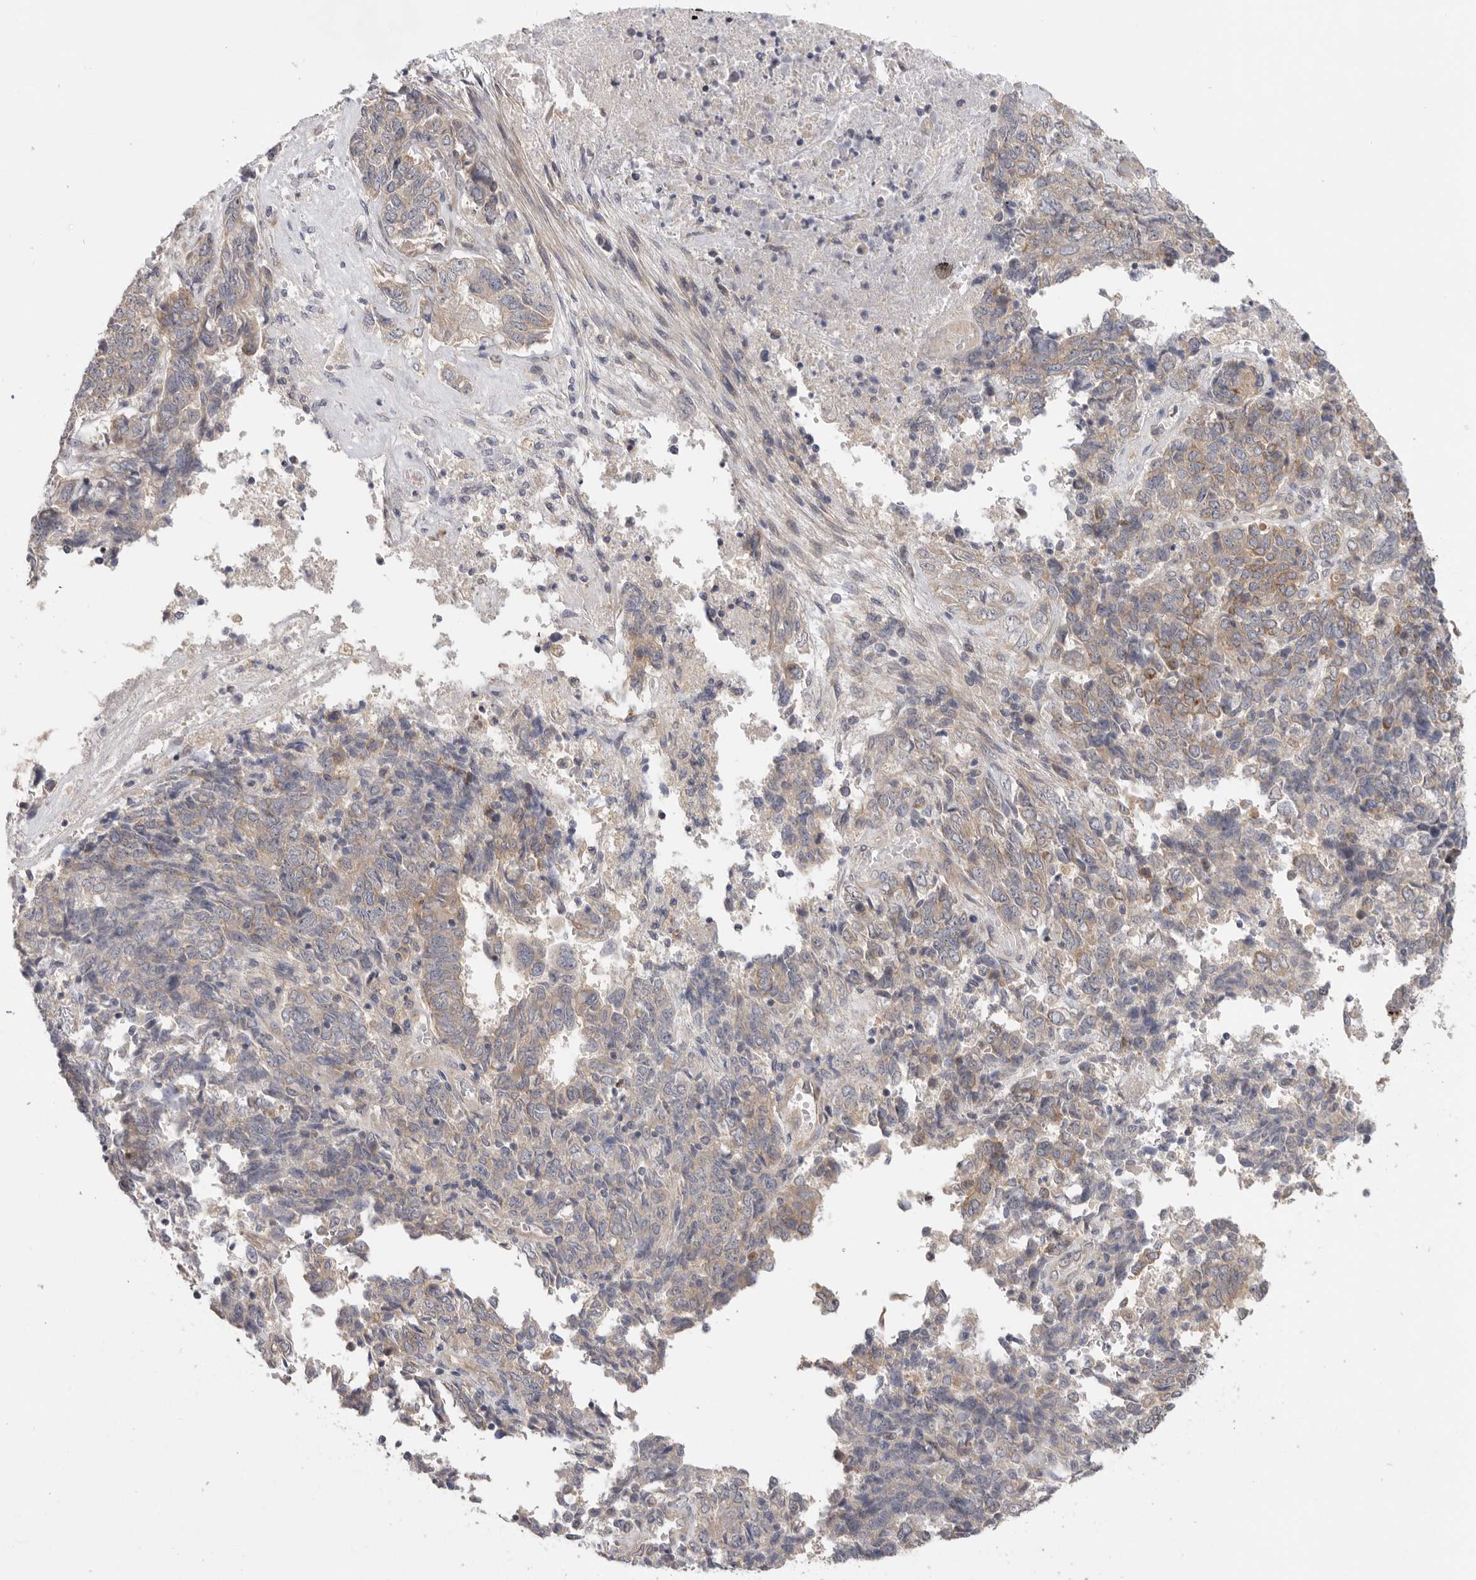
{"staining": {"intensity": "weak", "quantity": "25%-75%", "location": "cytoplasmic/membranous"}, "tissue": "endometrial cancer", "cell_type": "Tumor cells", "image_type": "cancer", "snomed": [{"axis": "morphology", "description": "Adenocarcinoma, NOS"}, {"axis": "topography", "description": "Endometrium"}], "caption": "Immunohistochemistry (IHC) image of human endometrial adenocarcinoma stained for a protein (brown), which reveals low levels of weak cytoplasmic/membranous expression in about 25%-75% of tumor cells.", "gene": "MTFR1L", "patient": {"sex": "female", "age": 80}}